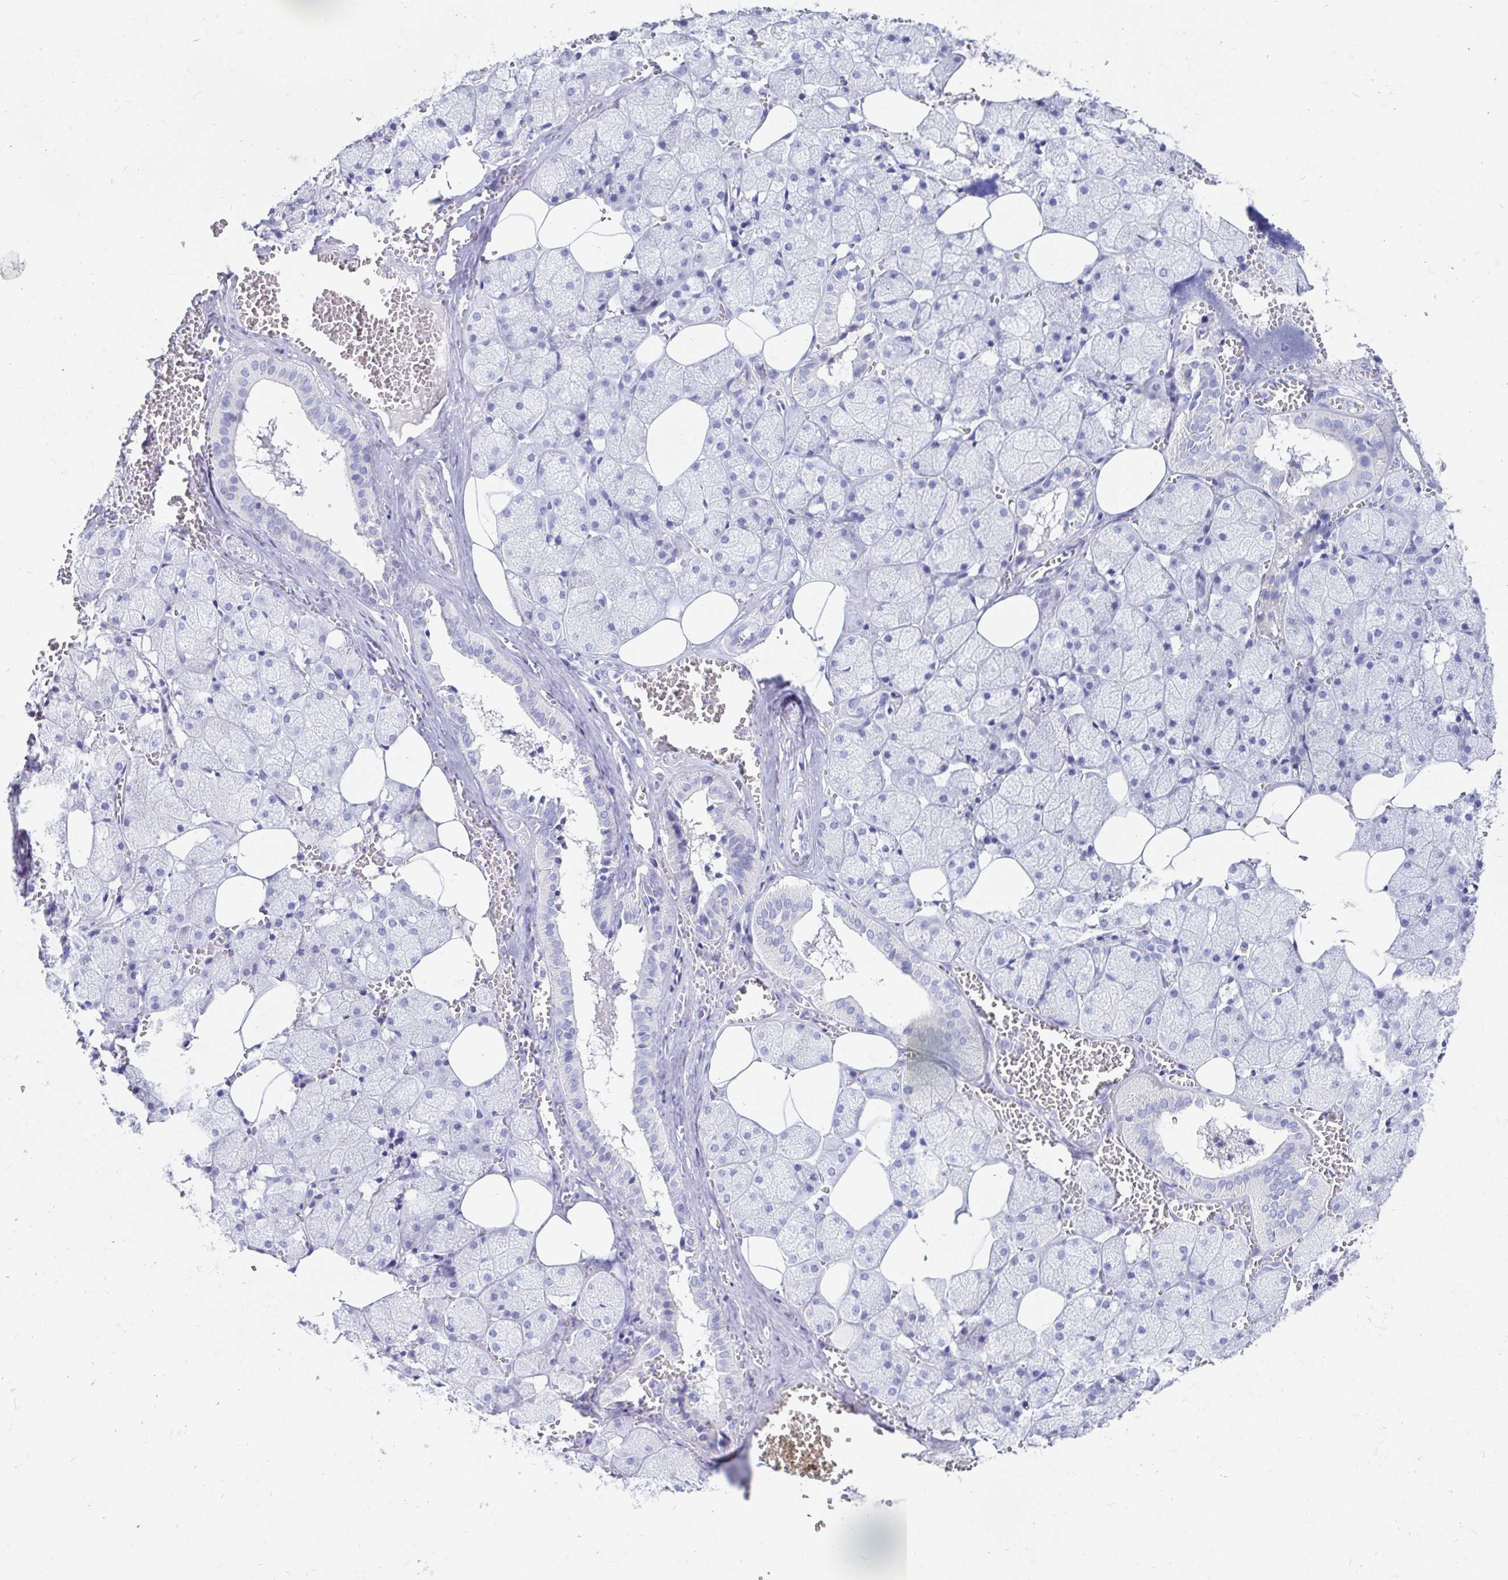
{"staining": {"intensity": "negative", "quantity": "none", "location": "none"}, "tissue": "salivary gland", "cell_type": "Glandular cells", "image_type": "normal", "snomed": [{"axis": "morphology", "description": "Normal tissue, NOS"}, {"axis": "topography", "description": "Salivary gland"}, {"axis": "topography", "description": "Peripheral nerve tissue"}], "caption": "Immunohistochemical staining of normal salivary gland exhibits no significant expression in glandular cells.", "gene": "ZPBP2", "patient": {"sex": "male", "age": 38}}